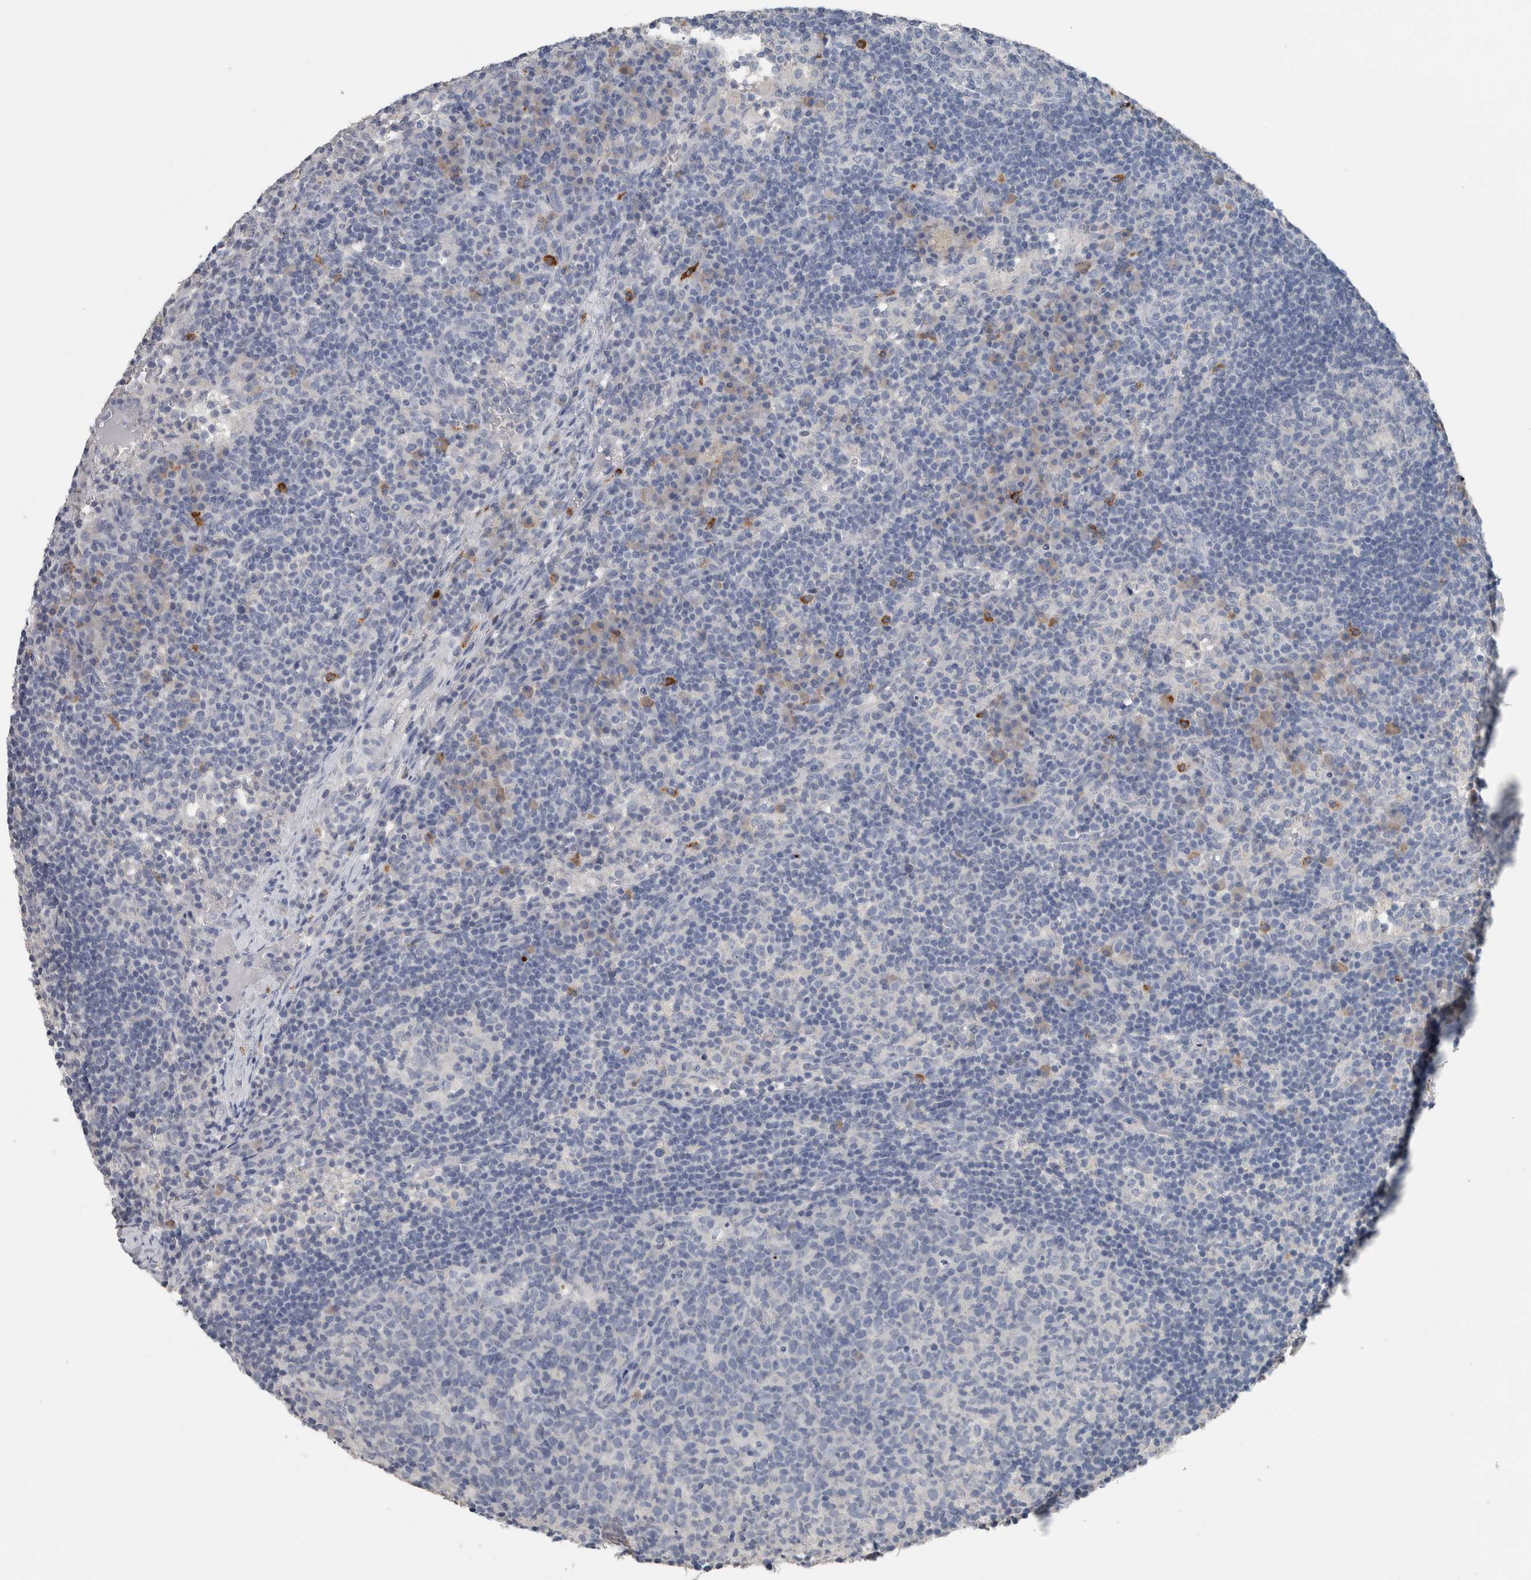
{"staining": {"intensity": "negative", "quantity": "none", "location": "none"}, "tissue": "lymph node", "cell_type": "Germinal center cells", "image_type": "normal", "snomed": [{"axis": "morphology", "description": "Normal tissue, NOS"}, {"axis": "morphology", "description": "Inflammation, NOS"}, {"axis": "topography", "description": "Lymph node"}], "caption": "The immunohistochemistry image has no significant expression in germinal center cells of lymph node.", "gene": "CRNN", "patient": {"sex": "male", "age": 55}}